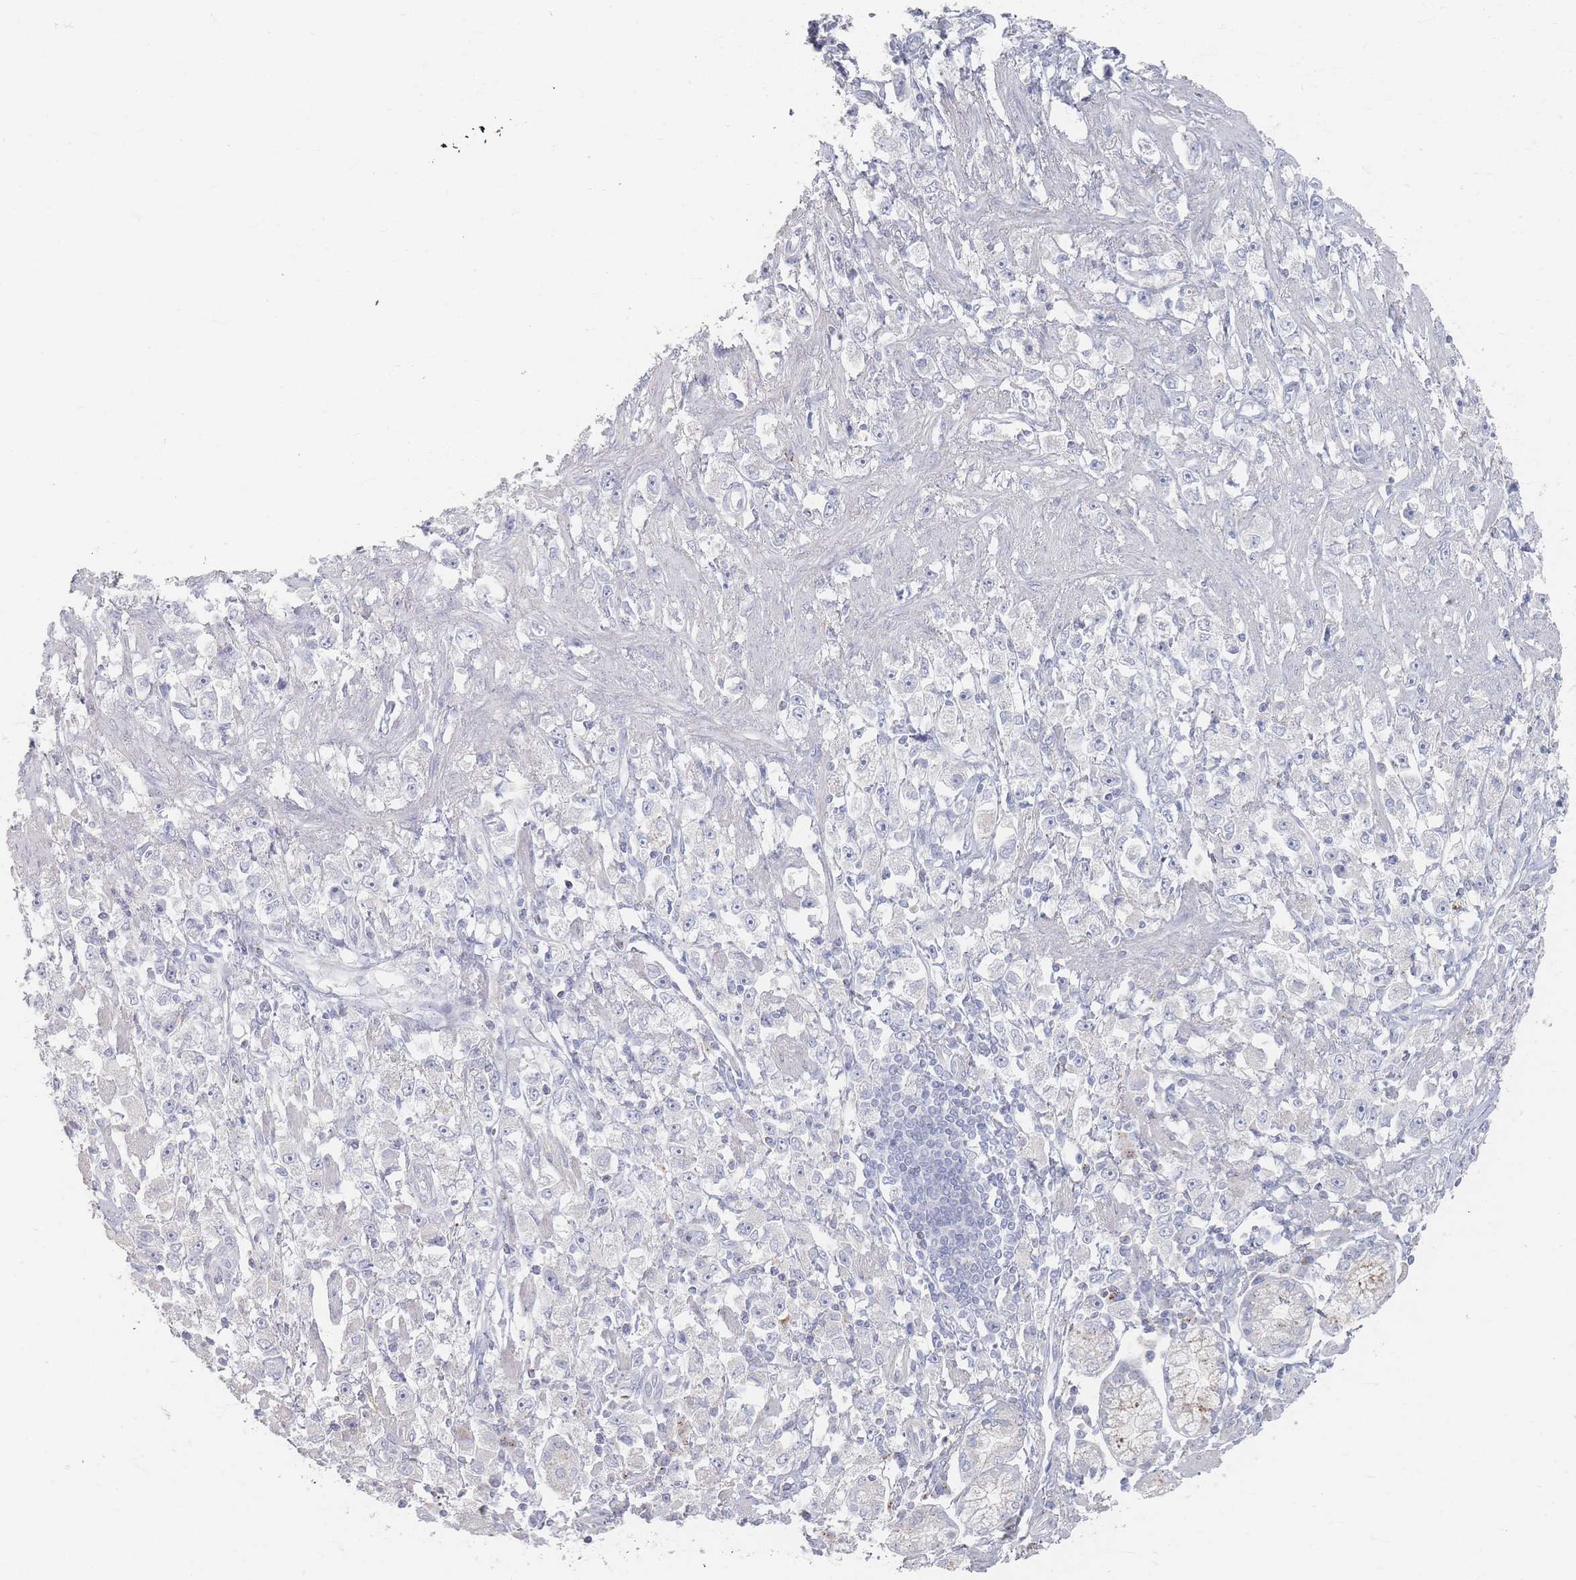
{"staining": {"intensity": "negative", "quantity": "none", "location": "none"}, "tissue": "stomach cancer", "cell_type": "Tumor cells", "image_type": "cancer", "snomed": [{"axis": "morphology", "description": "Adenocarcinoma, NOS"}, {"axis": "topography", "description": "Stomach"}], "caption": "A histopathology image of human stomach cancer is negative for staining in tumor cells. (DAB immunohistochemistry visualized using brightfield microscopy, high magnification).", "gene": "SLC2A11", "patient": {"sex": "female", "age": 59}}